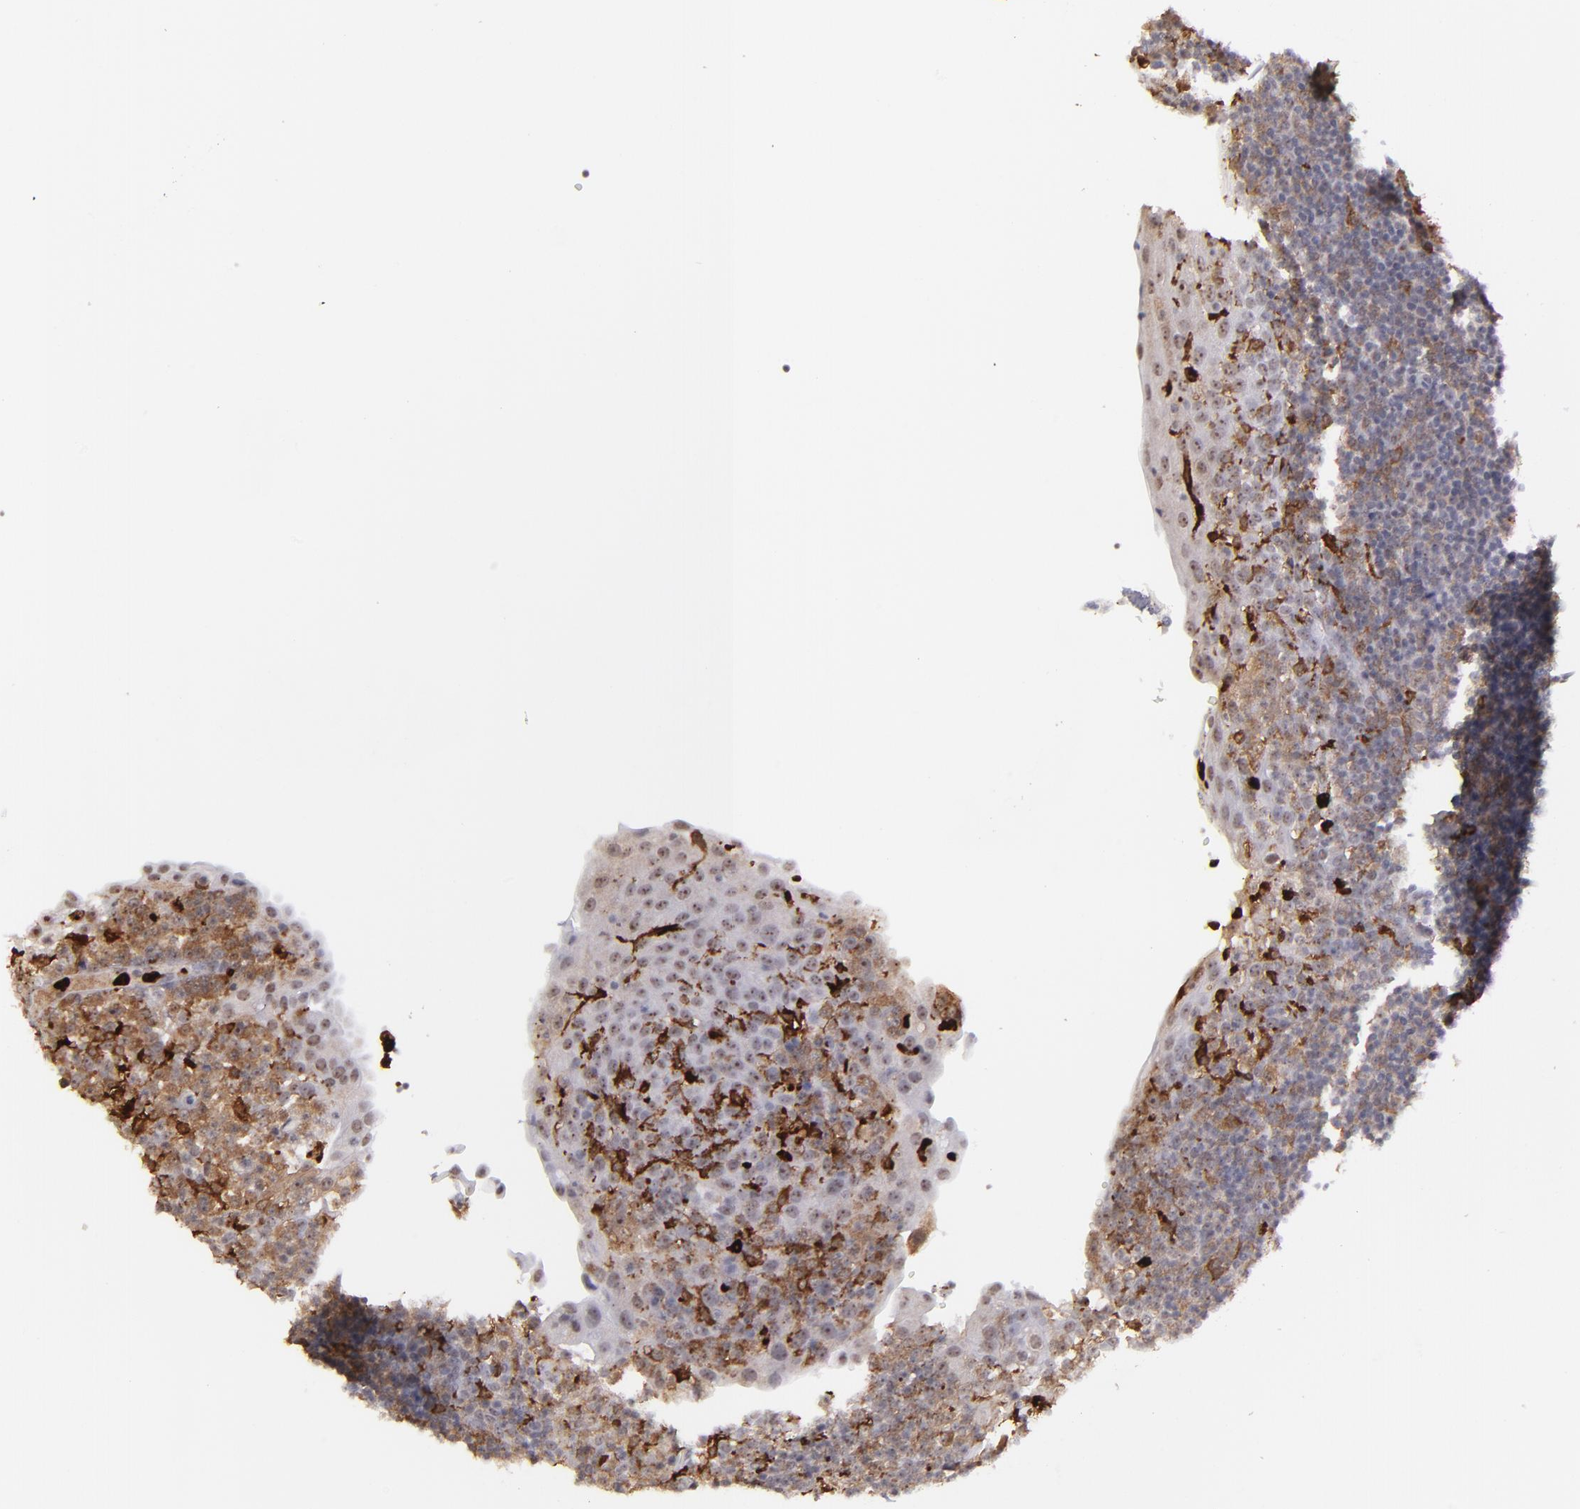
{"staining": {"intensity": "negative", "quantity": "none", "location": "none"}, "tissue": "tonsil", "cell_type": "Germinal center cells", "image_type": "normal", "snomed": [{"axis": "morphology", "description": "Normal tissue, NOS"}, {"axis": "topography", "description": "Tonsil"}], "caption": "Immunohistochemistry (IHC) histopathology image of unremarkable human tonsil stained for a protein (brown), which demonstrates no expression in germinal center cells. Brightfield microscopy of immunohistochemistry (IHC) stained with DAB (brown) and hematoxylin (blue), captured at high magnification.", "gene": "NCF2", "patient": {"sex": "female", "age": 40}}